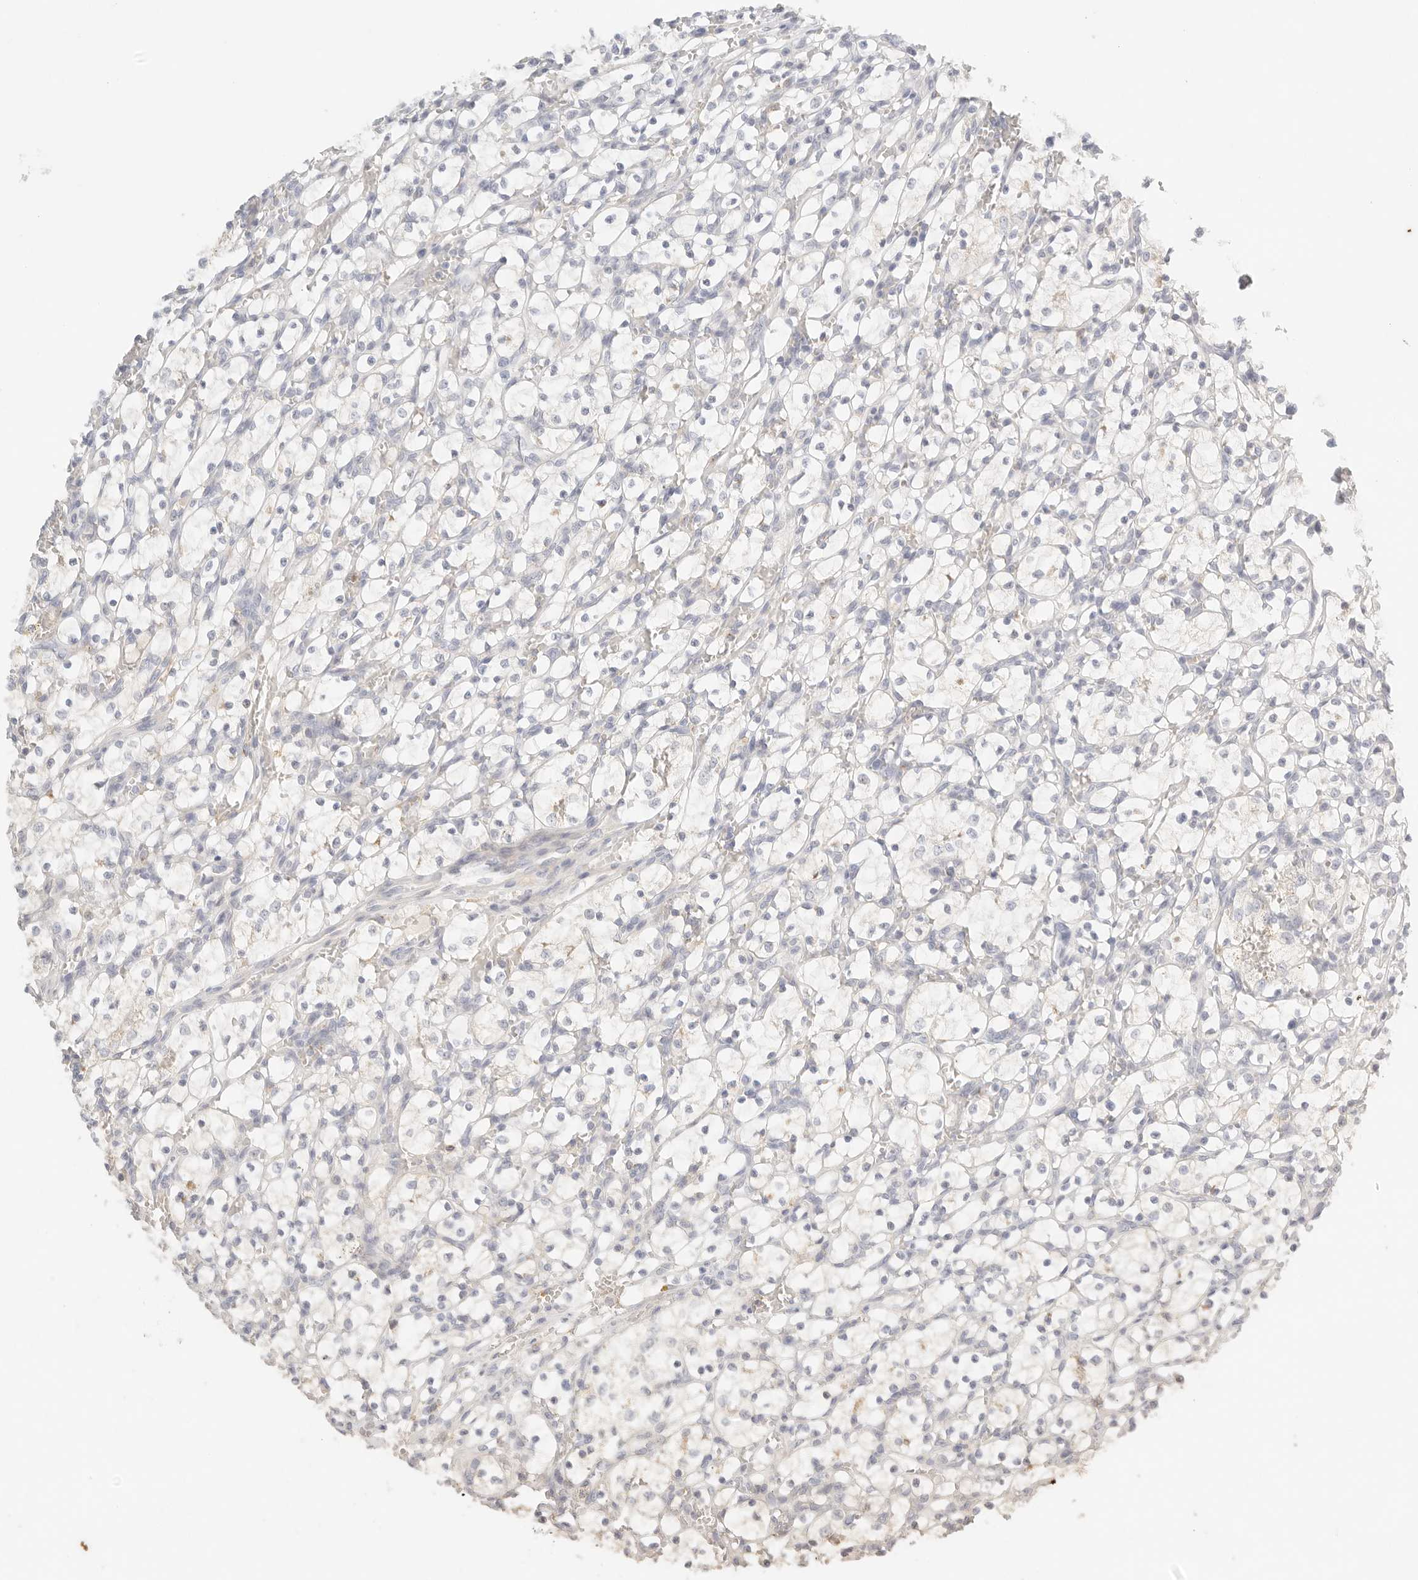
{"staining": {"intensity": "negative", "quantity": "none", "location": "none"}, "tissue": "renal cancer", "cell_type": "Tumor cells", "image_type": "cancer", "snomed": [{"axis": "morphology", "description": "Adenocarcinoma, NOS"}, {"axis": "topography", "description": "Kidney"}], "caption": "Immunohistochemistry histopathology image of renal cancer stained for a protein (brown), which exhibits no positivity in tumor cells.", "gene": "CEP120", "patient": {"sex": "female", "age": 69}}